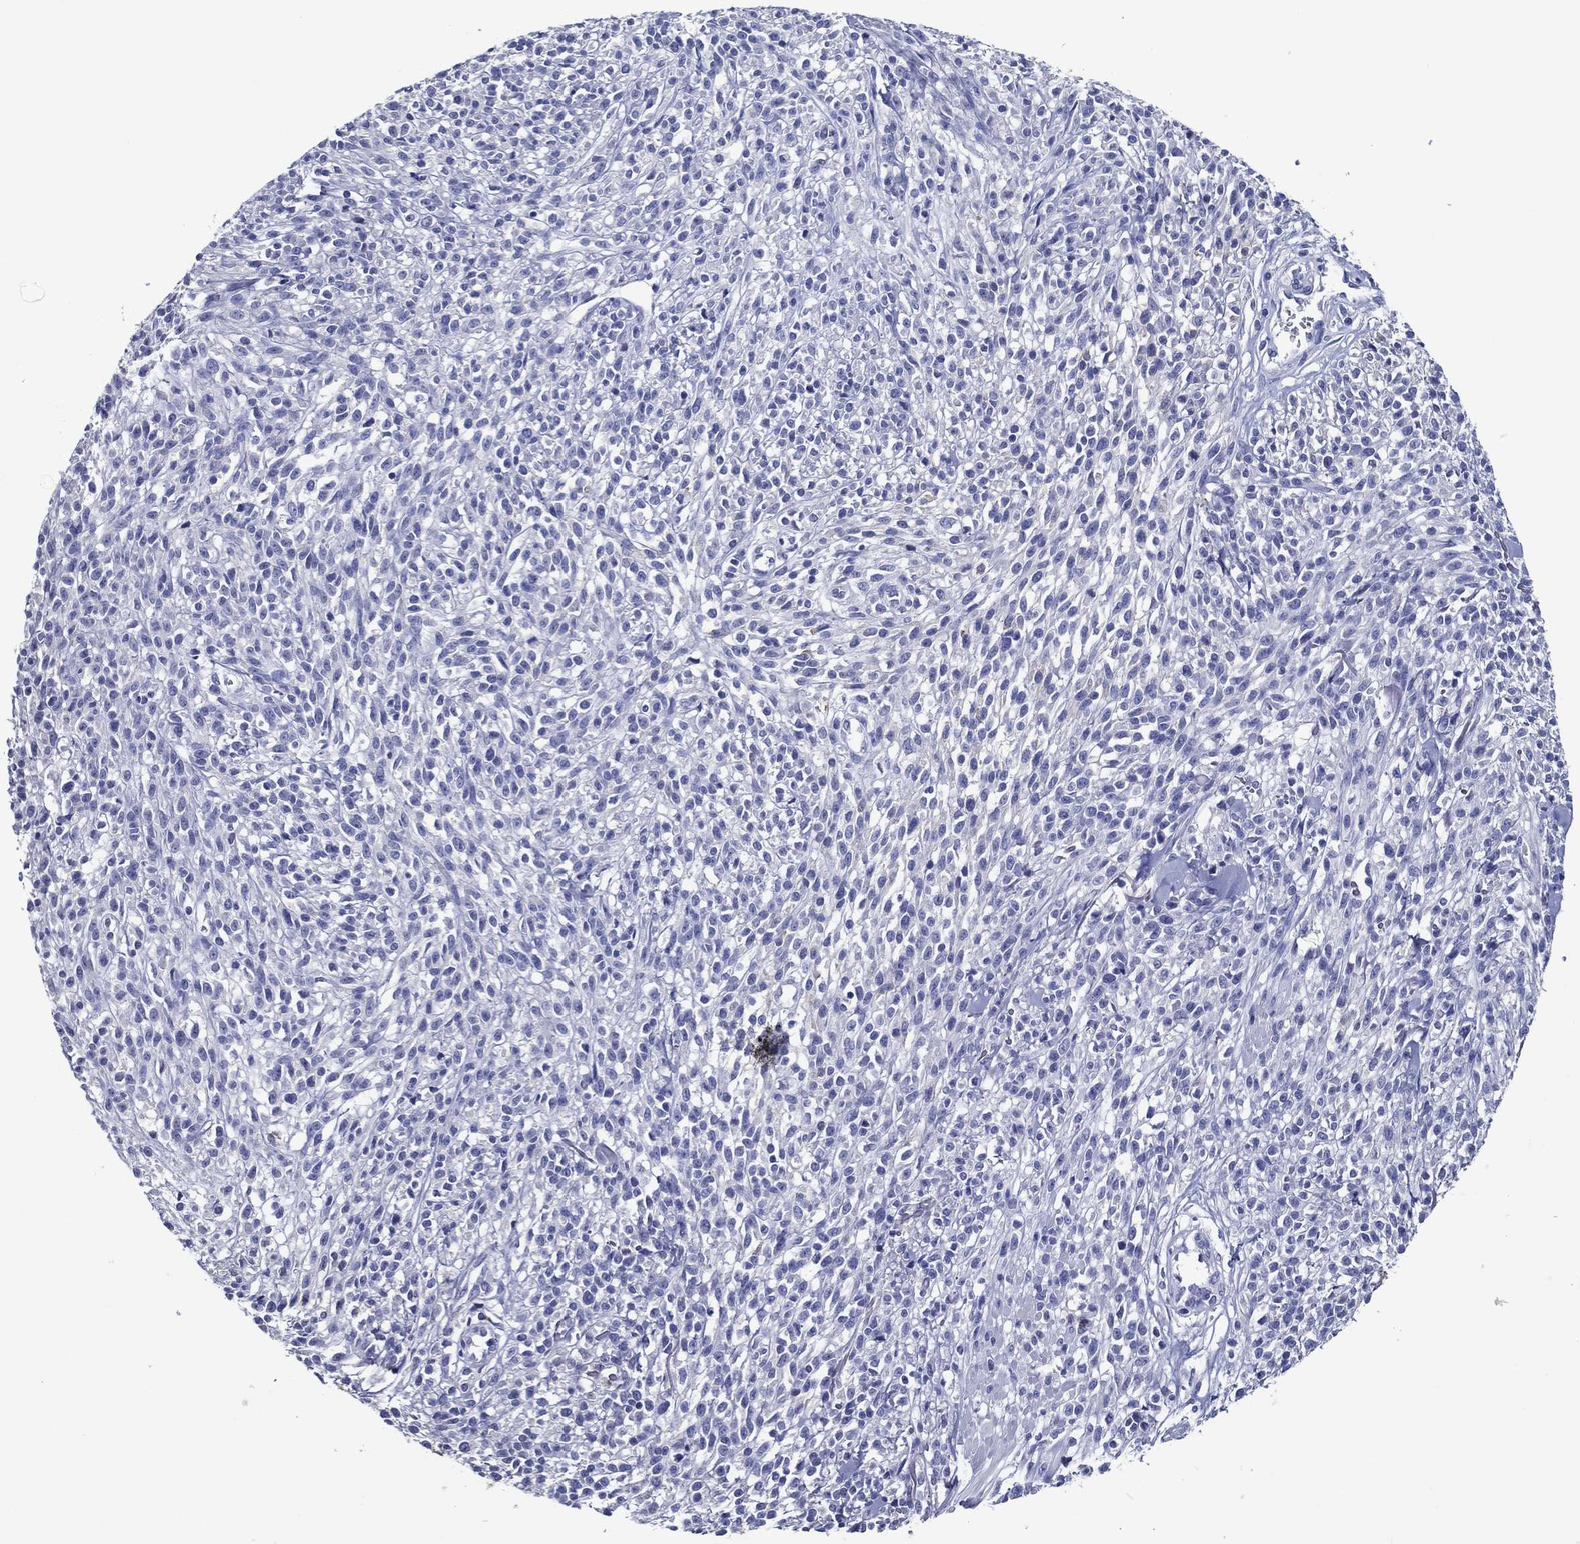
{"staining": {"intensity": "negative", "quantity": "none", "location": "none"}, "tissue": "melanoma", "cell_type": "Tumor cells", "image_type": "cancer", "snomed": [{"axis": "morphology", "description": "Malignant melanoma, NOS"}, {"axis": "topography", "description": "Skin"}, {"axis": "topography", "description": "Skin of trunk"}], "caption": "IHC of melanoma displays no expression in tumor cells.", "gene": "ACE2", "patient": {"sex": "male", "age": 74}}